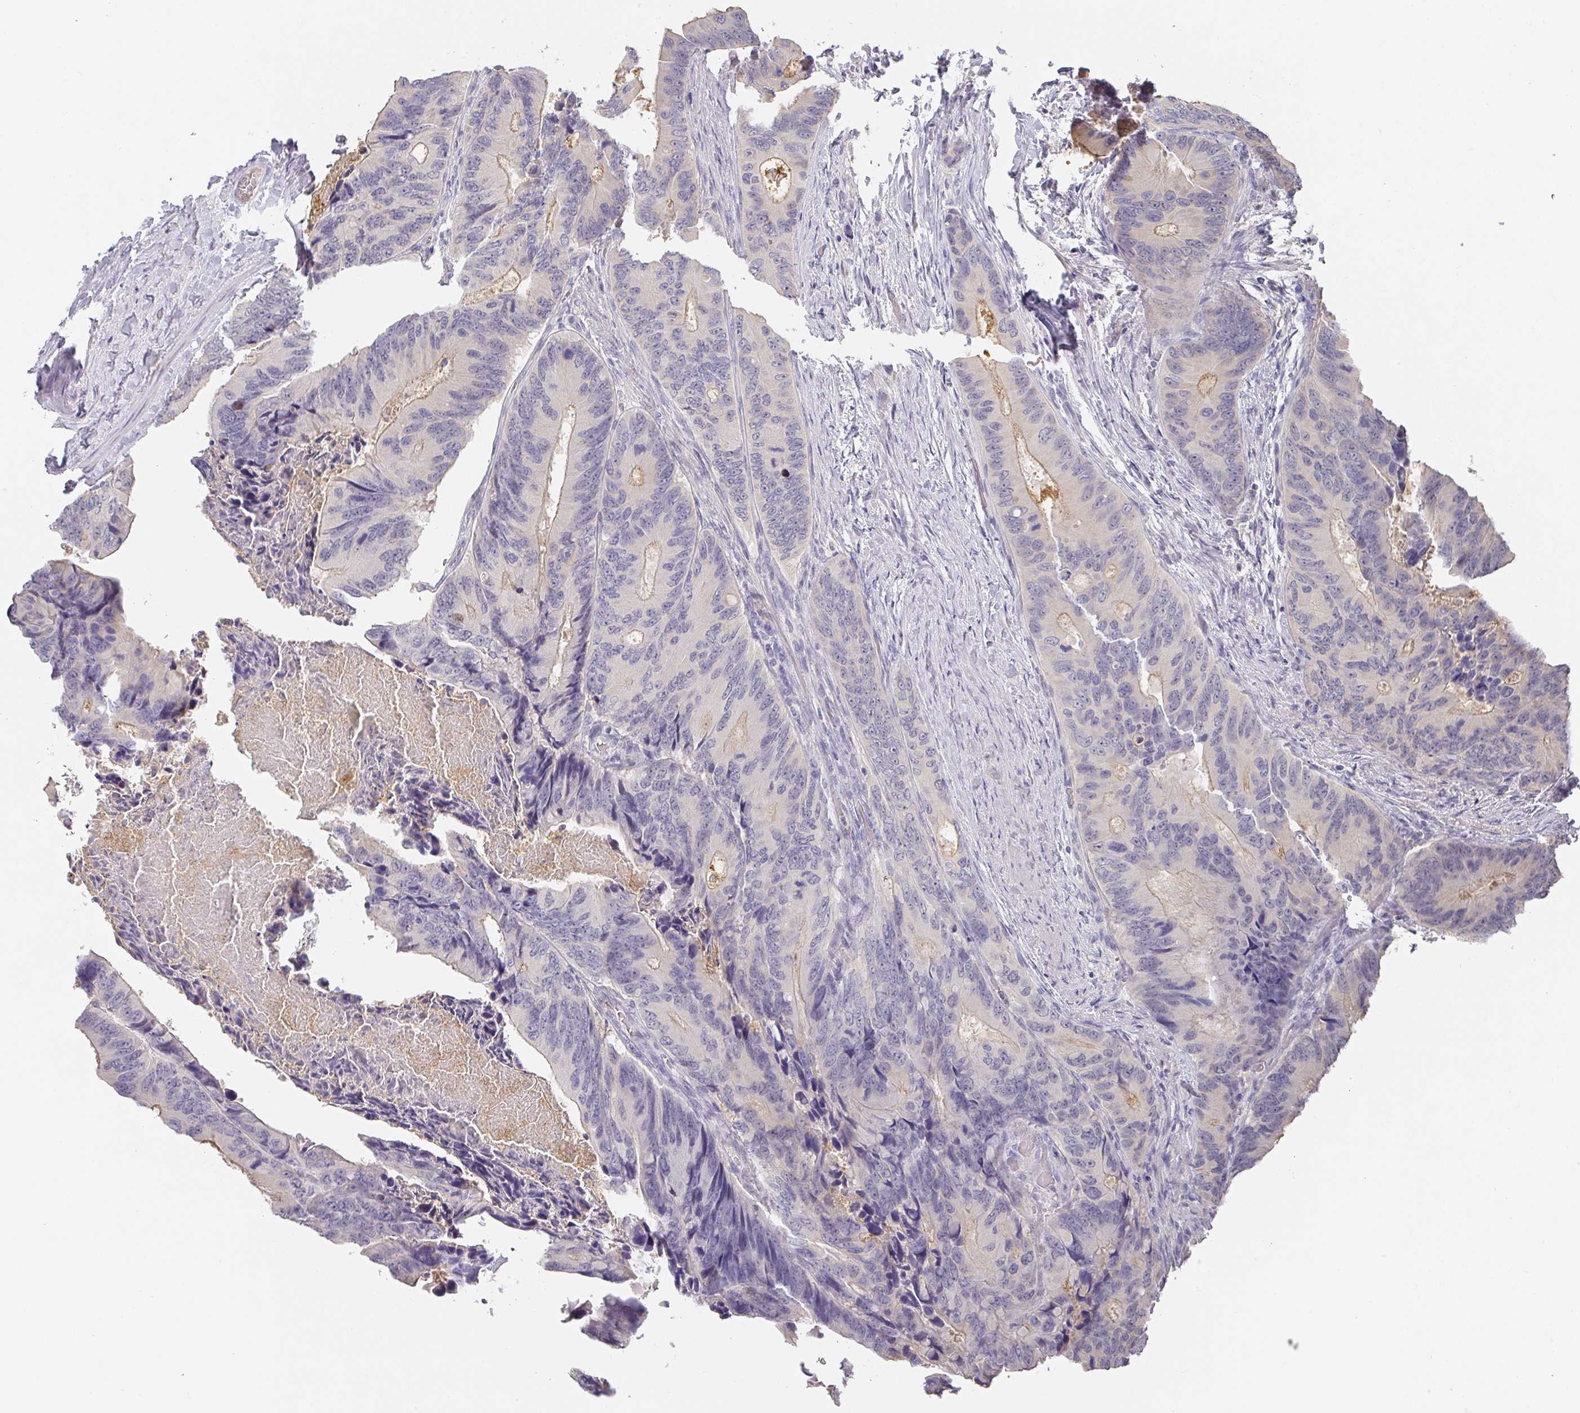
{"staining": {"intensity": "weak", "quantity": "<25%", "location": "cytoplasmic/membranous"}, "tissue": "colorectal cancer", "cell_type": "Tumor cells", "image_type": "cancer", "snomed": [{"axis": "morphology", "description": "Adenocarcinoma, NOS"}, {"axis": "topography", "description": "Colon"}], "caption": "Image shows no protein expression in tumor cells of colorectal adenocarcinoma tissue.", "gene": "FOXN4", "patient": {"sex": "male", "age": 84}}